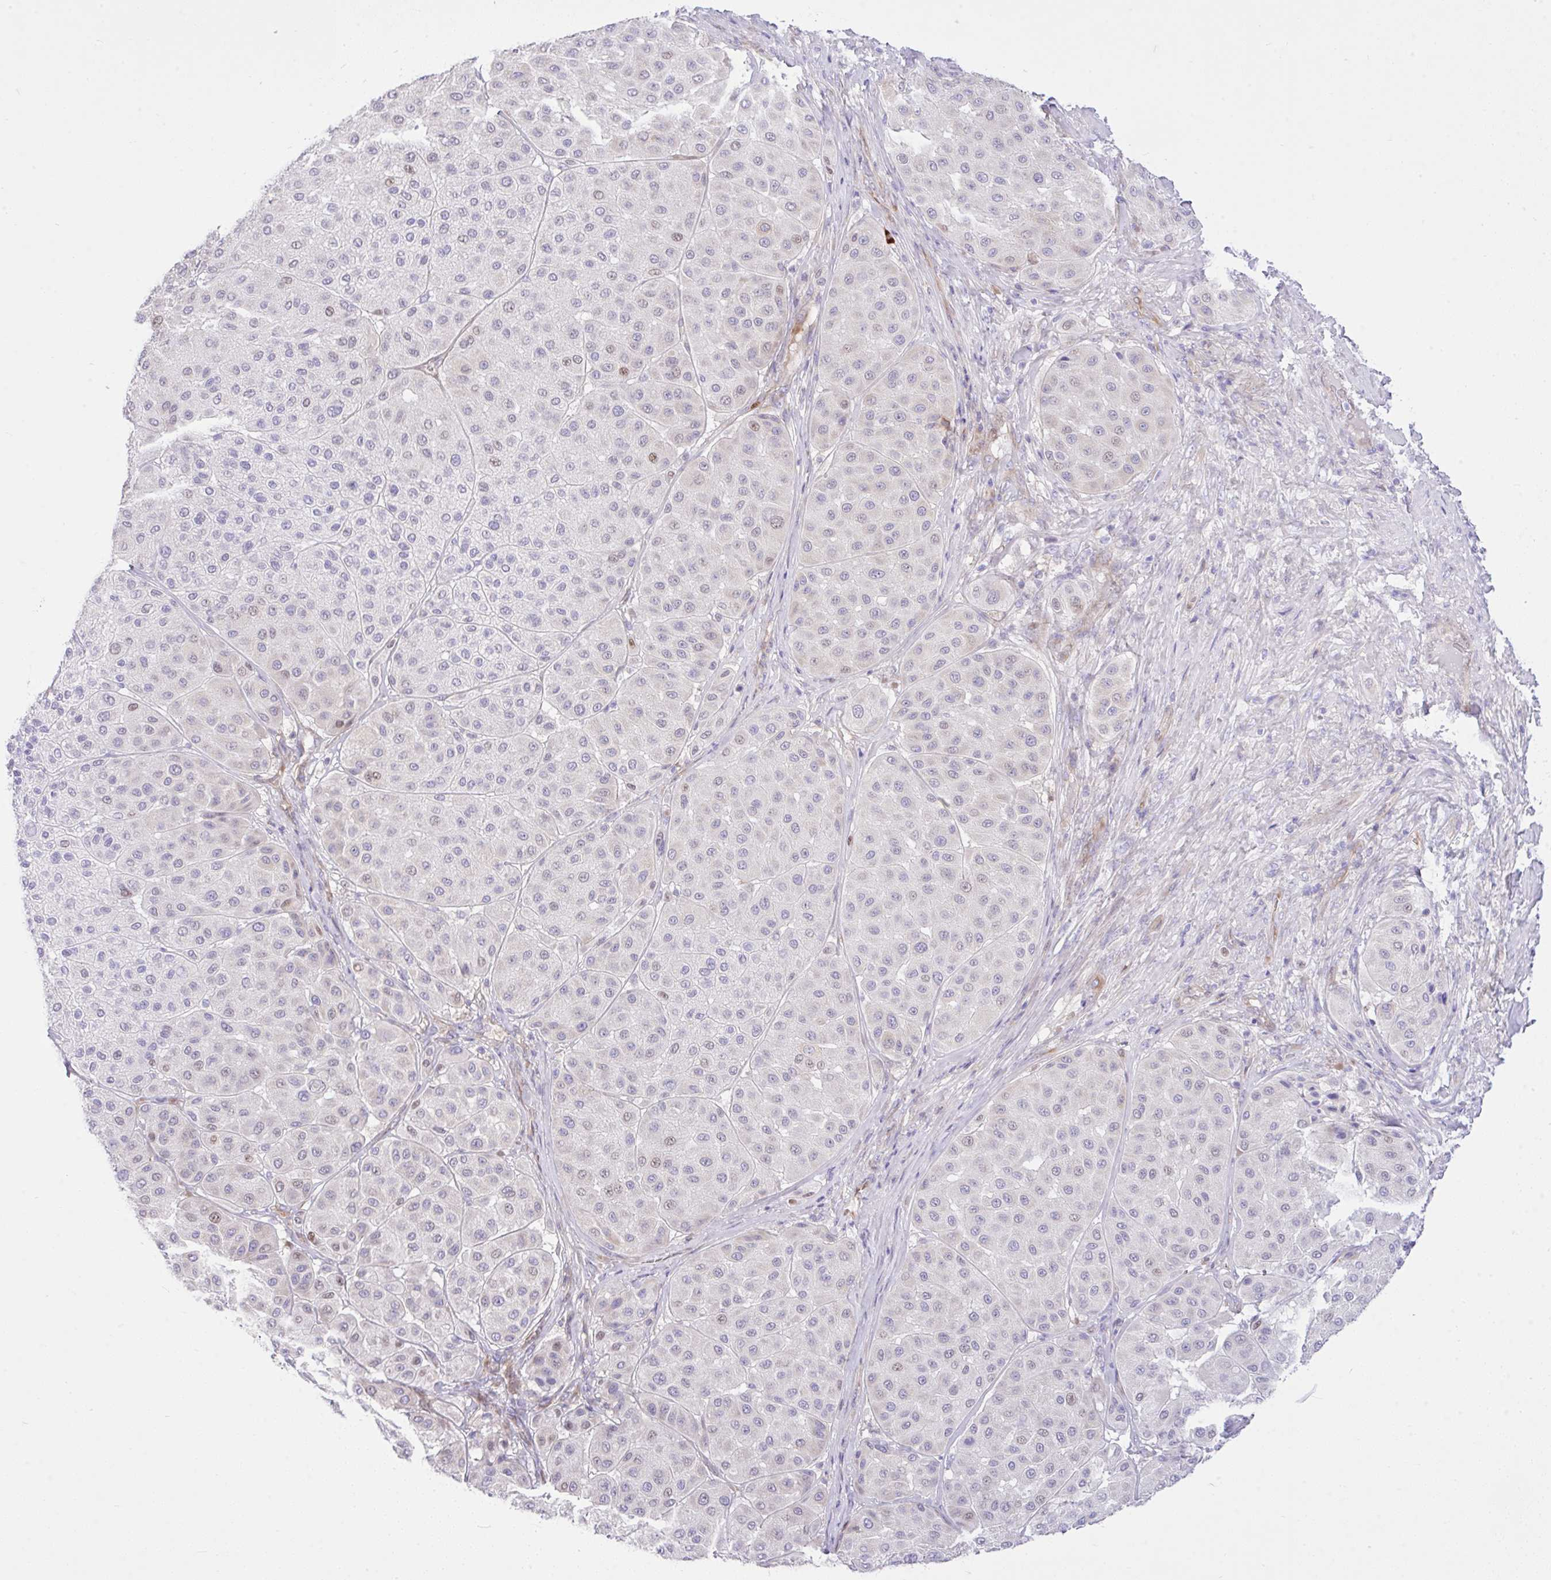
{"staining": {"intensity": "weak", "quantity": "<25%", "location": "cytoplasmic/membranous"}, "tissue": "melanoma", "cell_type": "Tumor cells", "image_type": "cancer", "snomed": [{"axis": "morphology", "description": "Malignant melanoma, Metastatic site"}, {"axis": "topography", "description": "Smooth muscle"}], "caption": "Immunohistochemistry histopathology image of malignant melanoma (metastatic site) stained for a protein (brown), which shows no expression in tumor cells. (DAB (3,3'-diaminobenzidine) immunohistochemistry visualized using brightfield microscopy, high magnification).", "gene": "EEF1A2", "patient": {"sex": "male", "age": 41}}